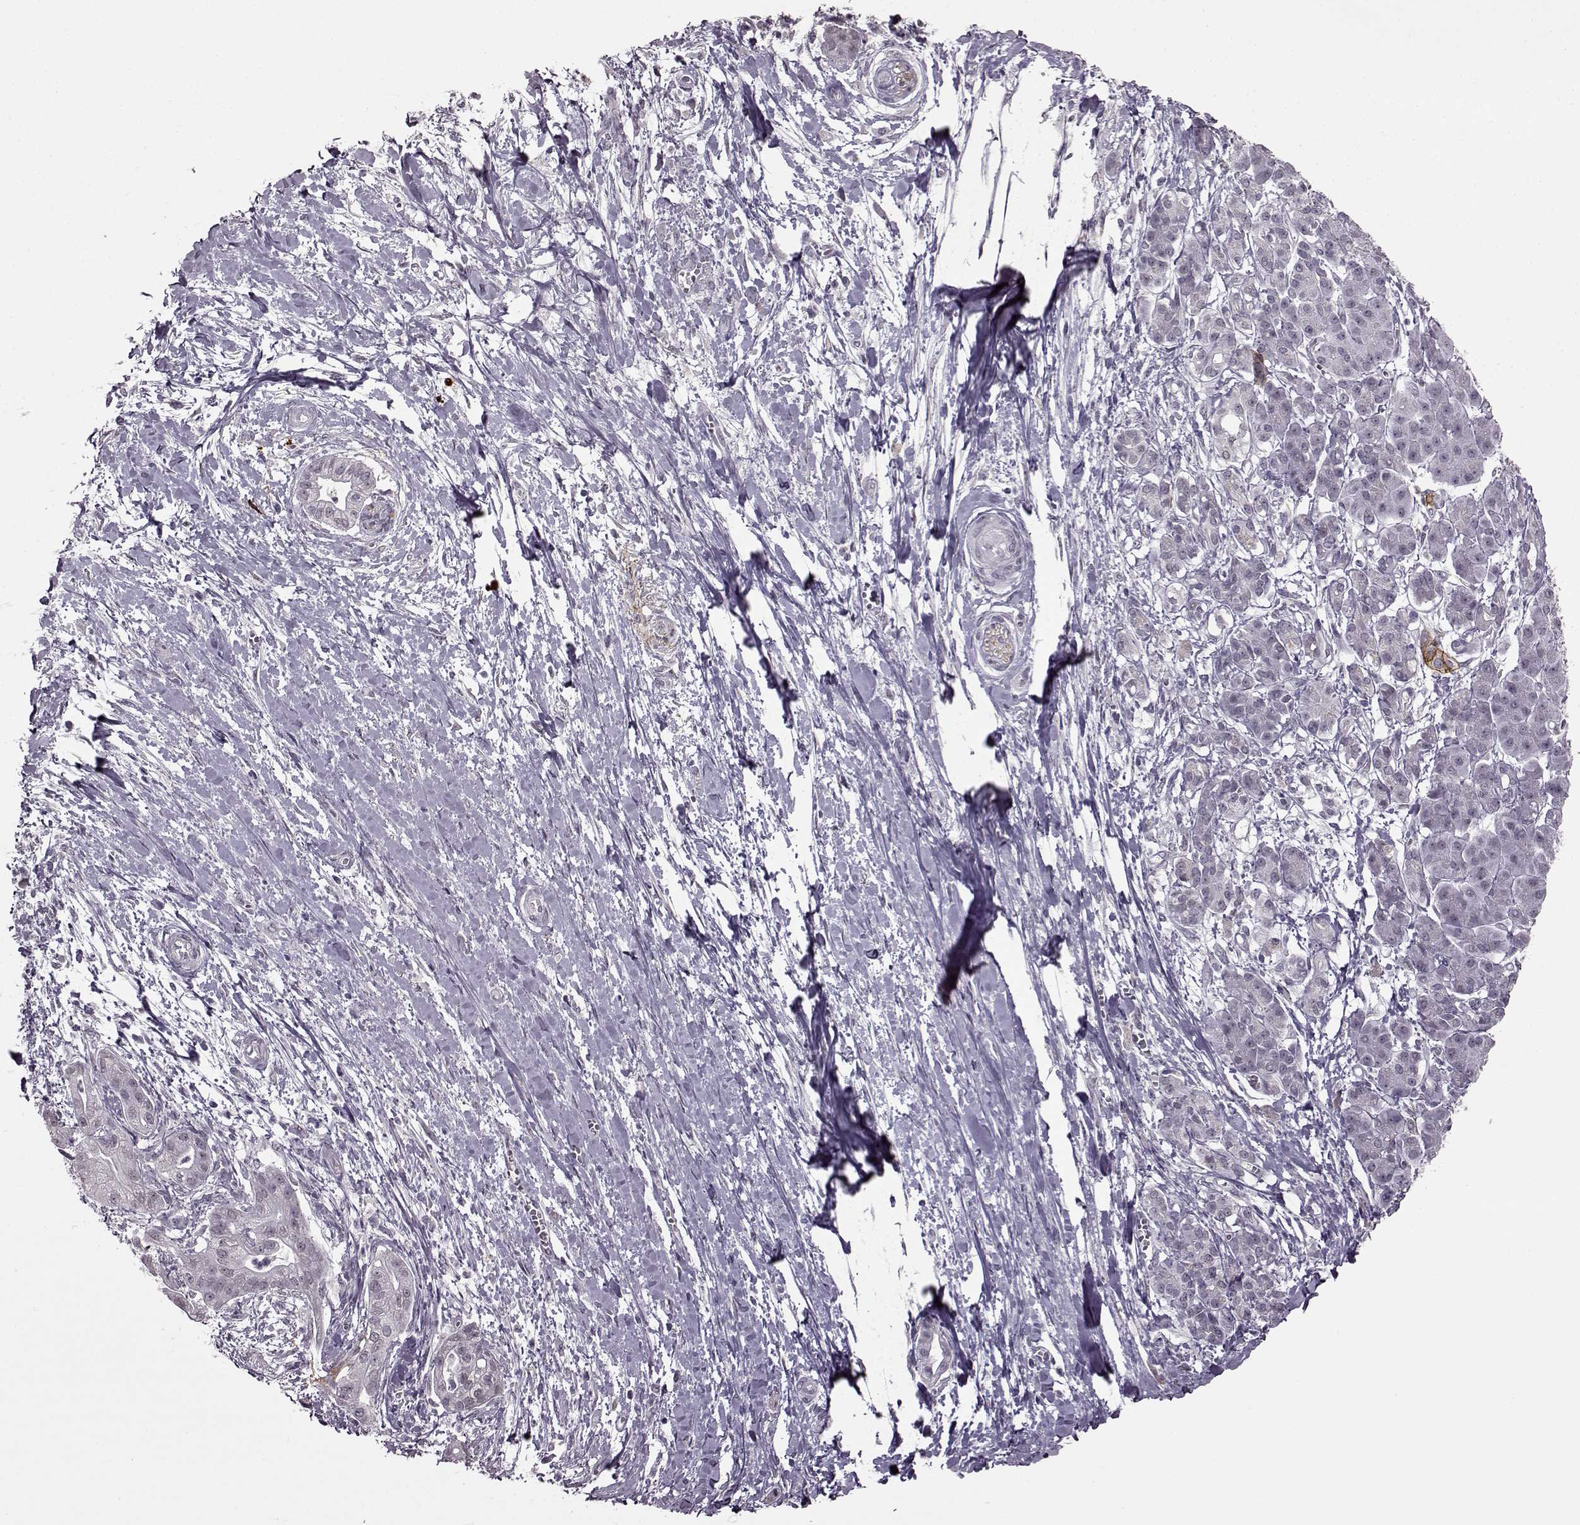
{"staining": {"intensity": "negative", "quantity": "none", "location": "none"}, "tissue": "pancreatic cancer", "cell_type": "Tumor cells", "image_type": "cancer", "snomed": [{"axis": "morphology", "description": "Normal tissue, NOS"}, {"axis": "morphology", "description": "Adenocarcinoma, NOS"}, {"axis": "topography", "description": "Lymph node"}, {"axis": "topography", "description": "Pancreas"}], "caption": "Pancreatic cancer was stained to show a protein in brown. There is no significant positivity in tumor cells. (Brightfield microscopy of DAB IHC at high magnification).", "gene": "STX1B", "patient": {"sex": "female", "age": 58}}